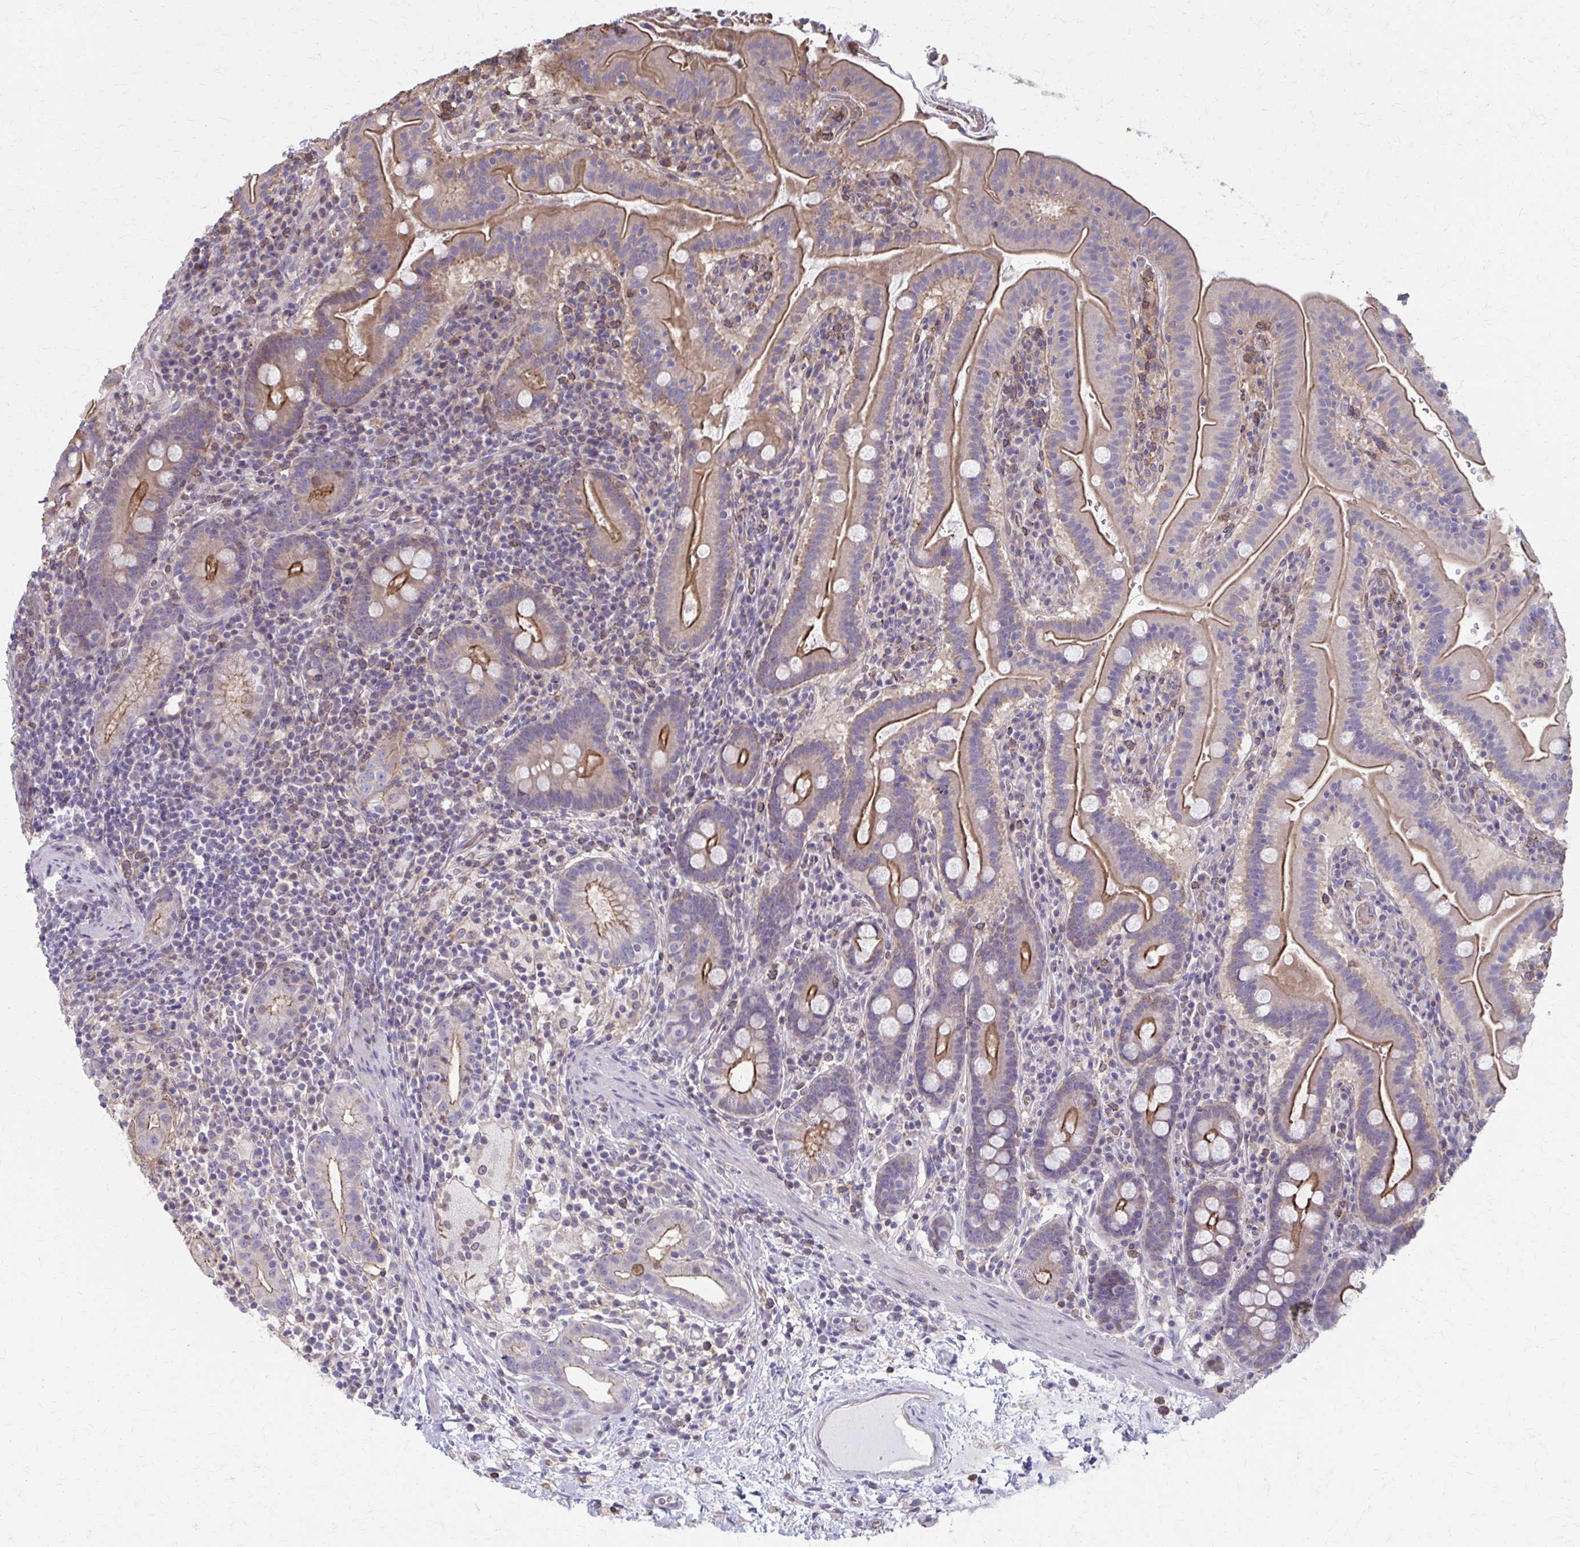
{"staining": {"intensity": "strong", "quantity": "25%-75%", "location": "cytoplasmic/membranous"}, "tissue": "small intestine", "cell_type": "Glandular cells", "image_type": "normal", "snomed": [{"axis": "morphology", "description": "Normal tissue, NOS"}, {"axis": "topography", "description": "Small intestine"}], "caption": "About 25%-75% of glandular cells in unremarkable small intestine demonstrate strong cytoplasmic/membranous protein expression as visualized by brown immunohistochemical staining.", "gene": "MMP14", "patient": {"sex": "male", "age": 26}}